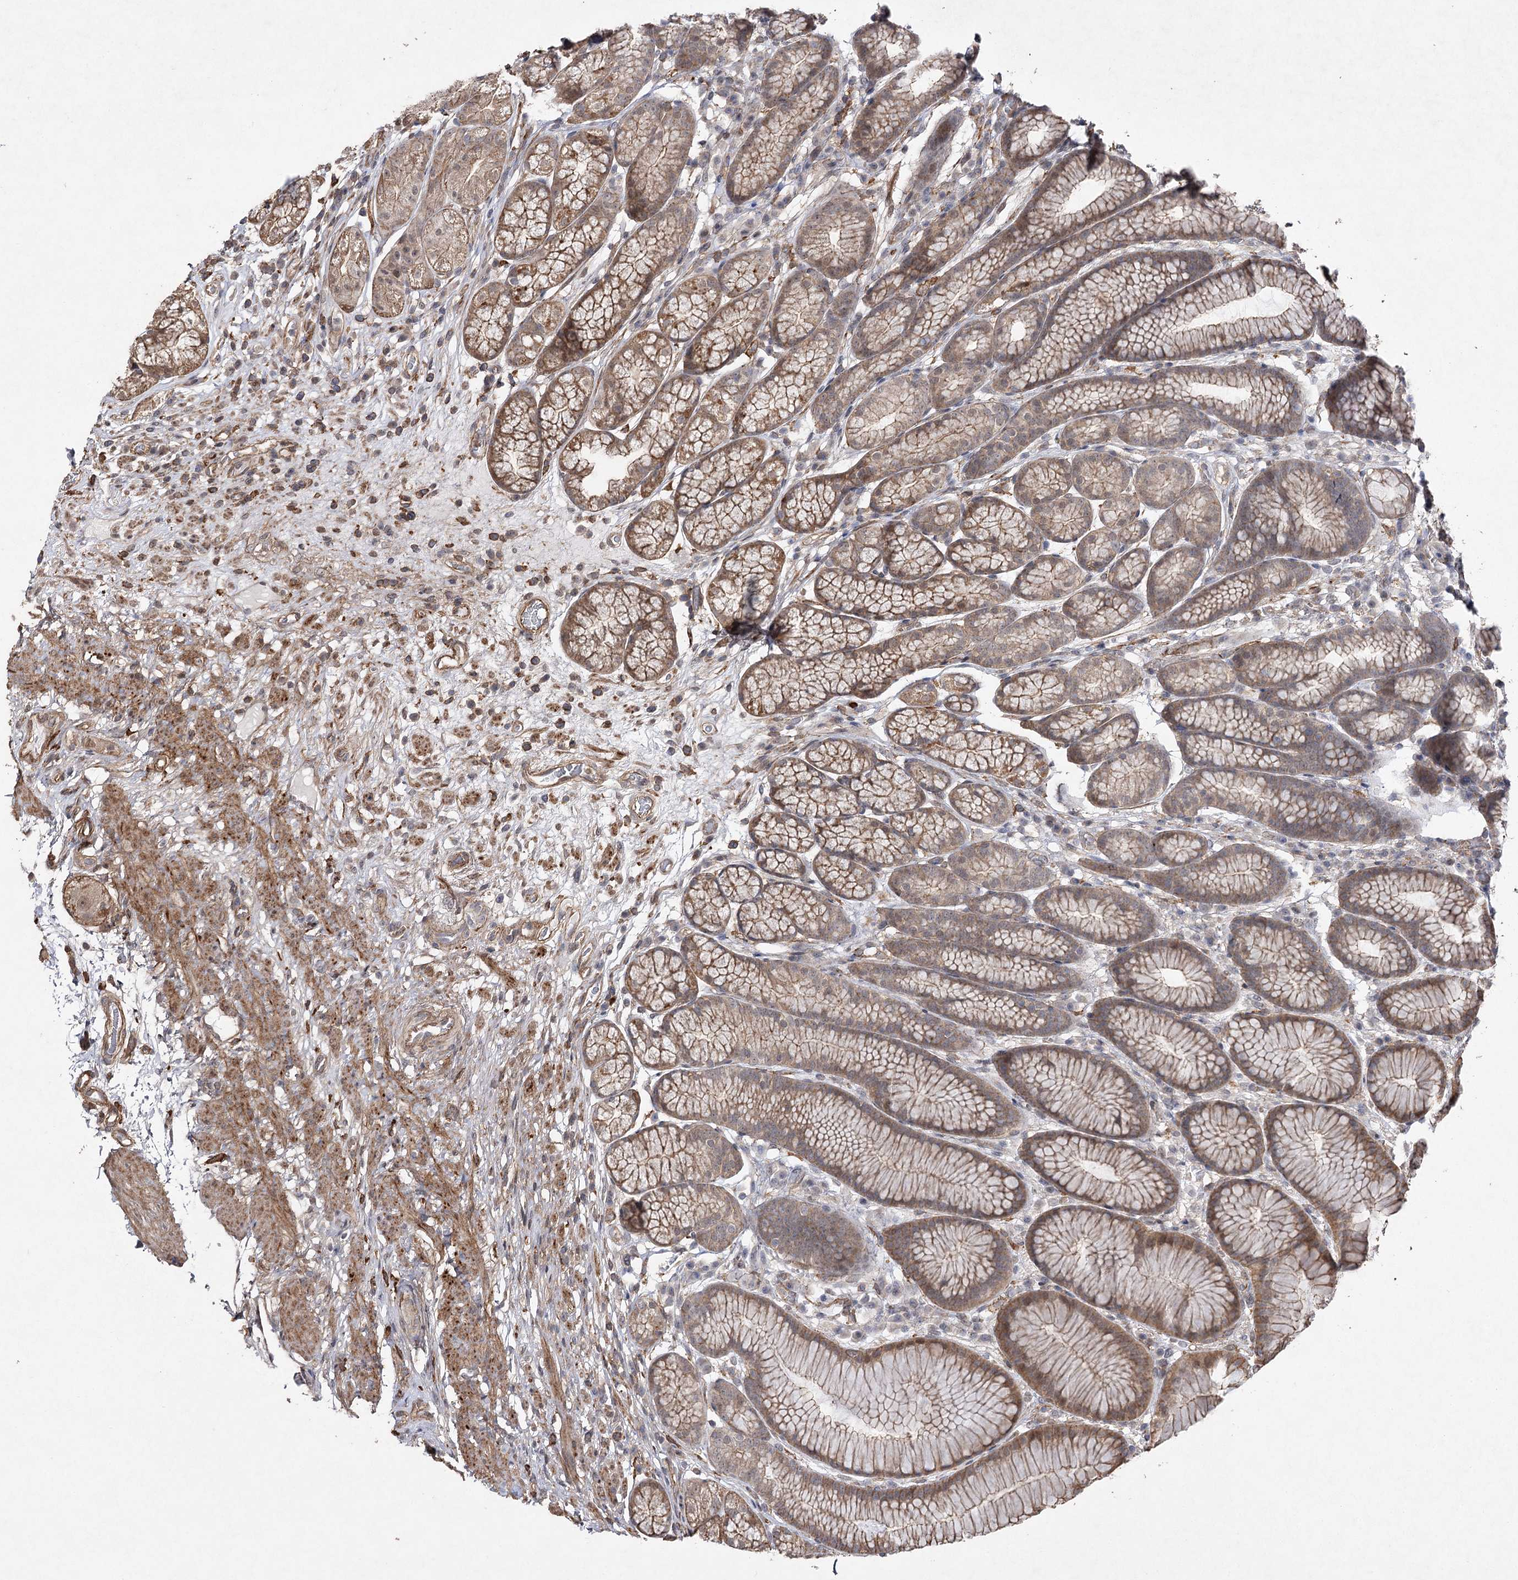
{"staining": {"intensity": "moderate", "quantity": "25%-75%", "location": "cytoplasmic/membranous"}, "tissue": "stomach", "cell_type": "Glandular cells", "image_type": "normal", "snomed": [{"axis": "morphology", "description": "Normal tissue, NOS"}, {"axis": "topography", "description": "Stomach"}], "caption": "DAB (3,3'-diaminobenzidine) immunohistochemical staining of unremarkable stomach displays moderate cytoplasmic/membranous protein expression in about 25%-75% of glandular cells.", "gene": "OBSL1", "patient": {"sex": "male", "age": 57}}